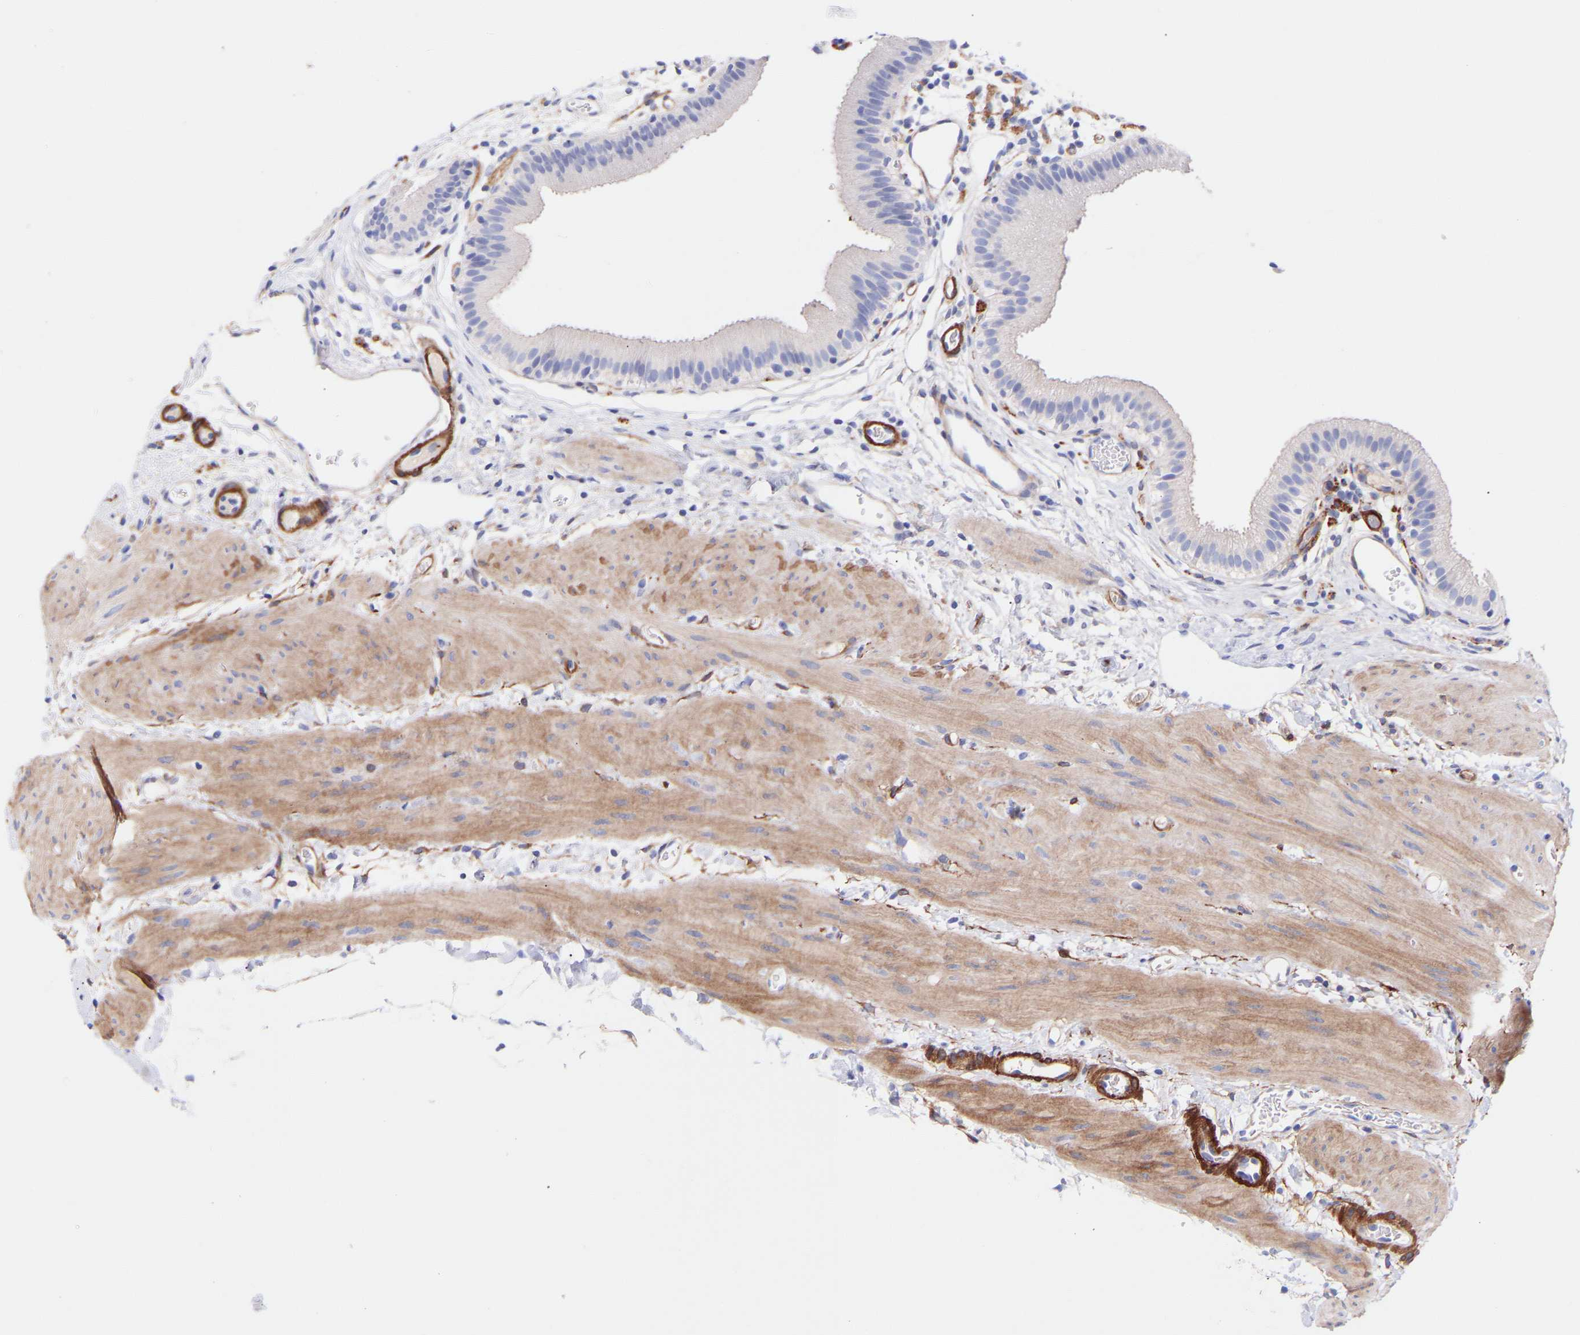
{"staining": {"intensity": "negative", "quantity": "none", "location": "none"}, "tissue": "gallbladder", "cell_type": "Glandular cells", "image_type": "normal", "snomed": [{"axis": "morphology", "description": "Normal tissue, NOS"}, {"axis": "topography", "description": "Gallbladder"}], "caption": "Immunohistochemical staining of normal human gallbladder exhibits no significant staining in glandular cells.", "gene": "AMPH", "patient": {"sex": "female", "age": 26}}